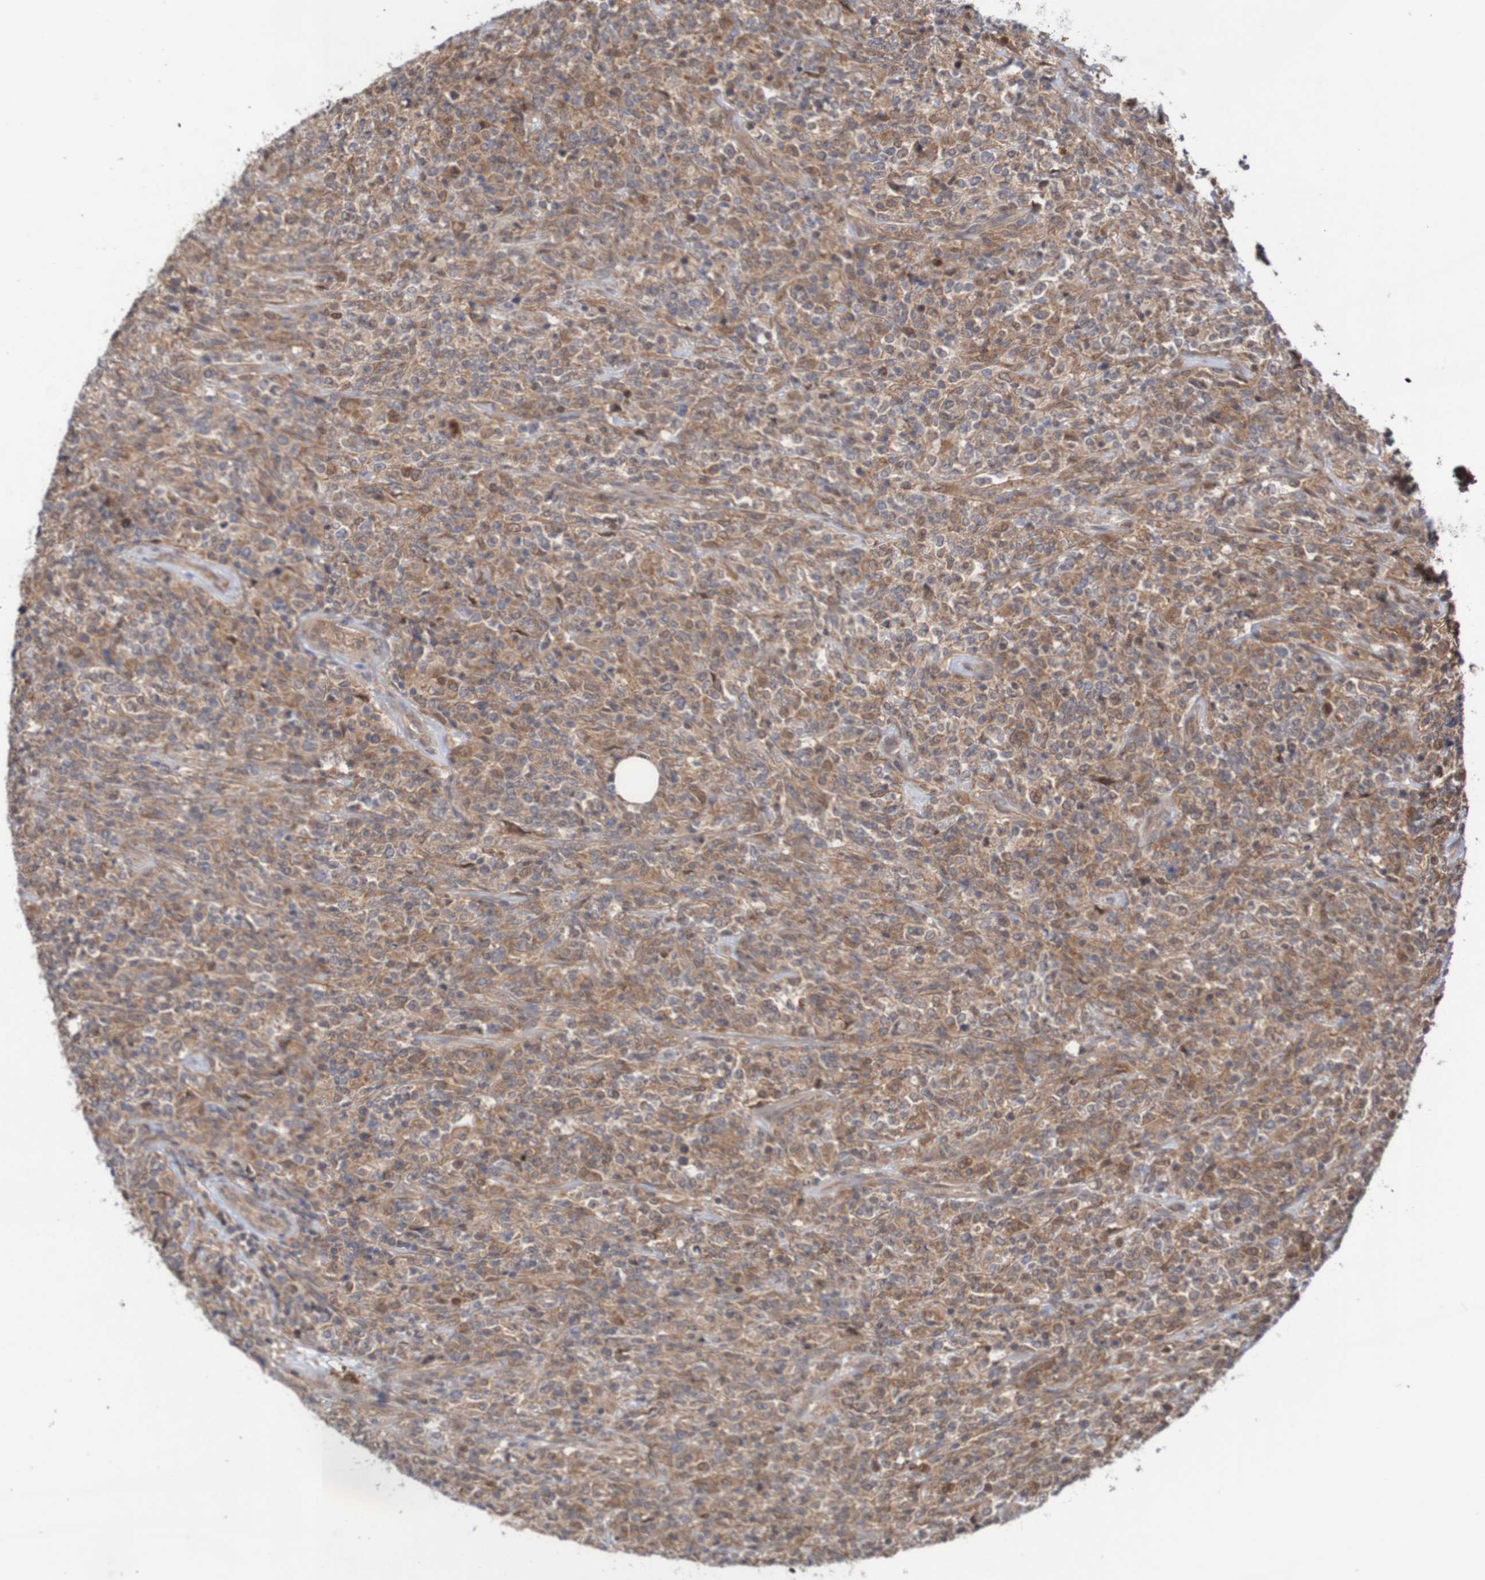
{"staining": {"intensity": "moderate", "quantity": ">75%", "location": "cytoplasmic/membranous"}, "tissue": "lymphoma", "cell_type": "Tumor cells", "image_type": "cancer", "snomed": [{"axis": "morphology", "description": "Malignant lymphoma, non-Hodgkin's type, High grade"}, {"axis": "topography", "description": "Soft tissue"}], "caption": "Human lymphoma stained for a protein (brown) shows moderate cytoplasmic/membranous positive expression in about >75% of tumor cells.", "gene": "PHPT1", "patient": {"sex": "male", "age": 18}}